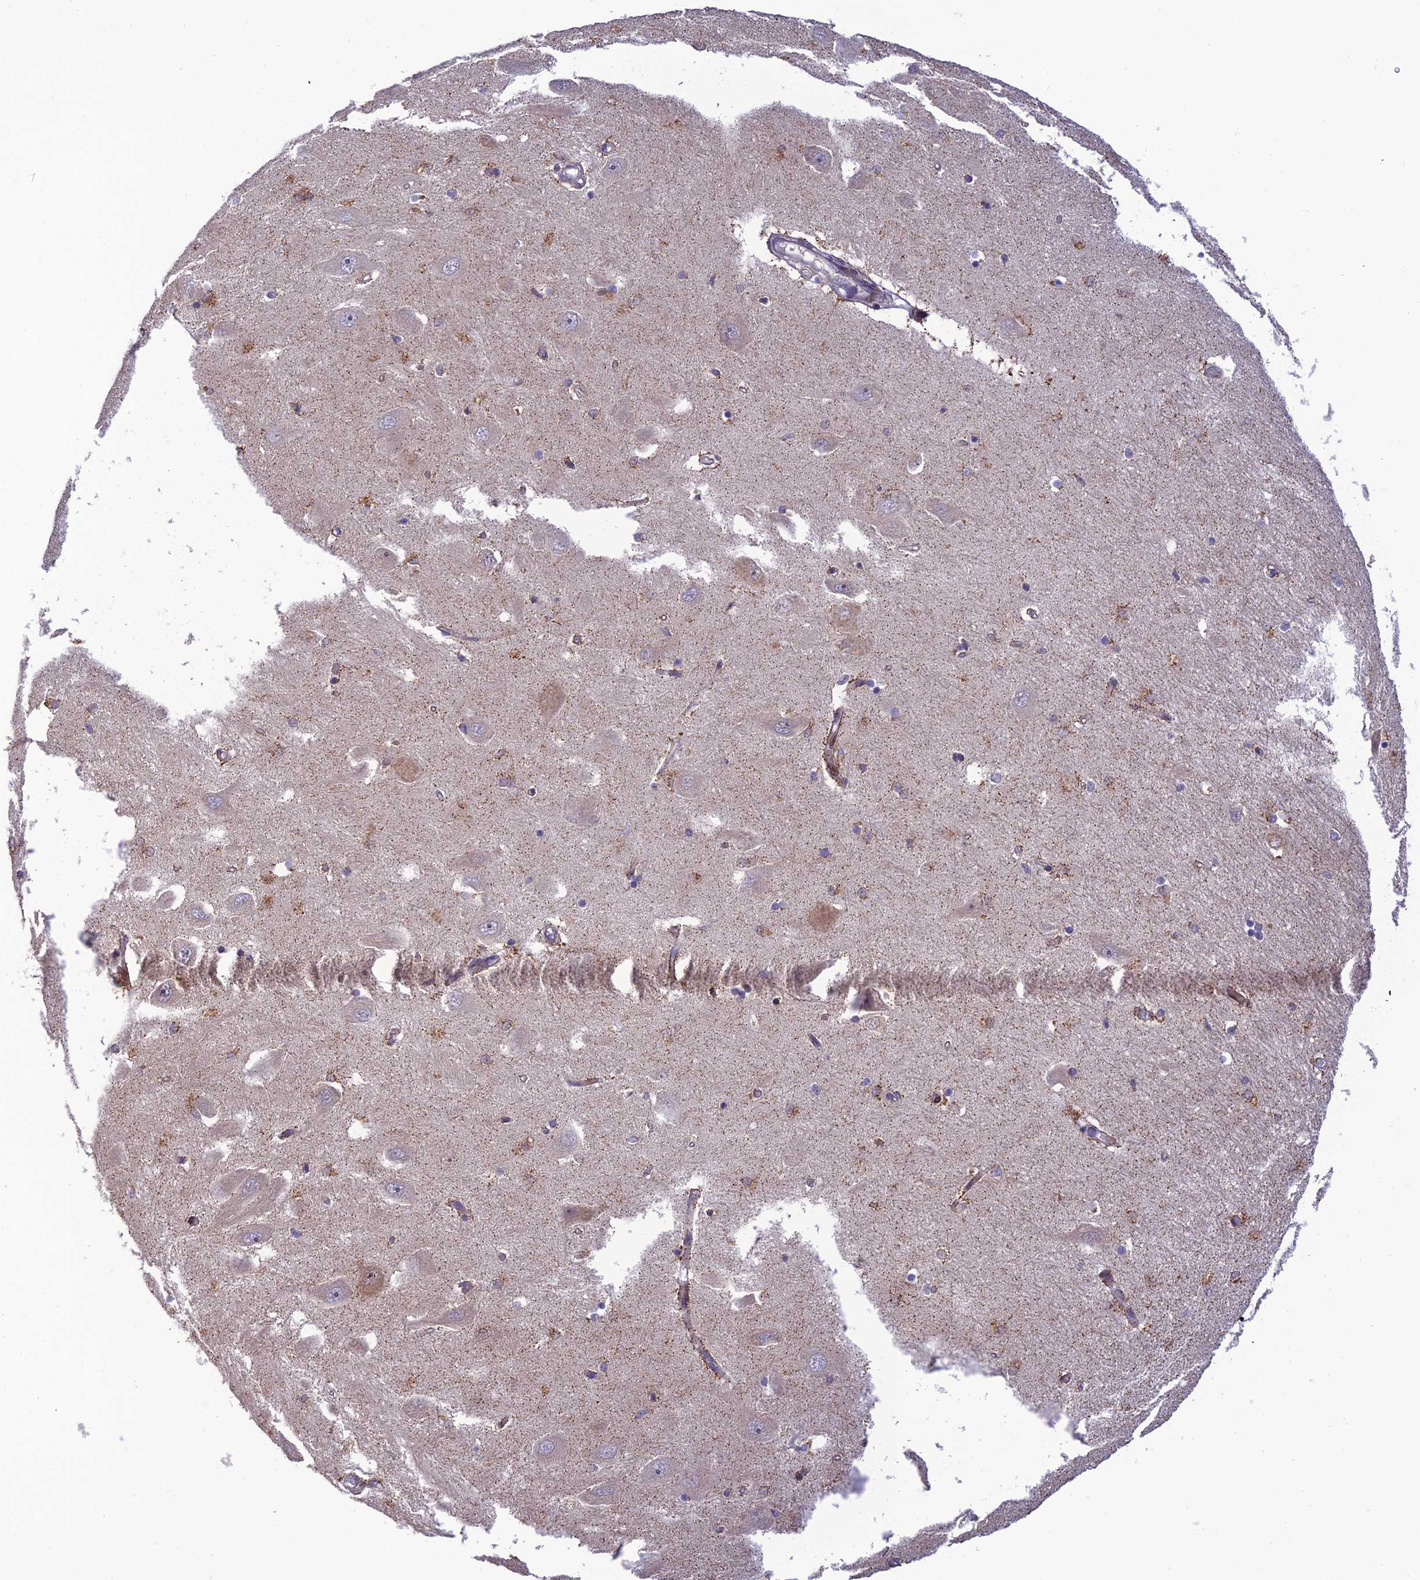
{"staining": {"intensity": "moderate", "quantity": "<25%", "location": "cytoplasmic/membranous"}, "tissue": "hippocampus", "cell_type": "Glial cells", "image_type": "normal", "snomed": [{"axis": "morphology", "description": "Normal tissue, NOS"}, {"axis": "topography", "description": "Hippocampus"}], "caption": "Benign hippocampus displays moderate cytoplasmic/membranous expression in approximately <25% of glial cells.", "gene": "ZNF584", "patient": {"sex": "male", "age": 45}}